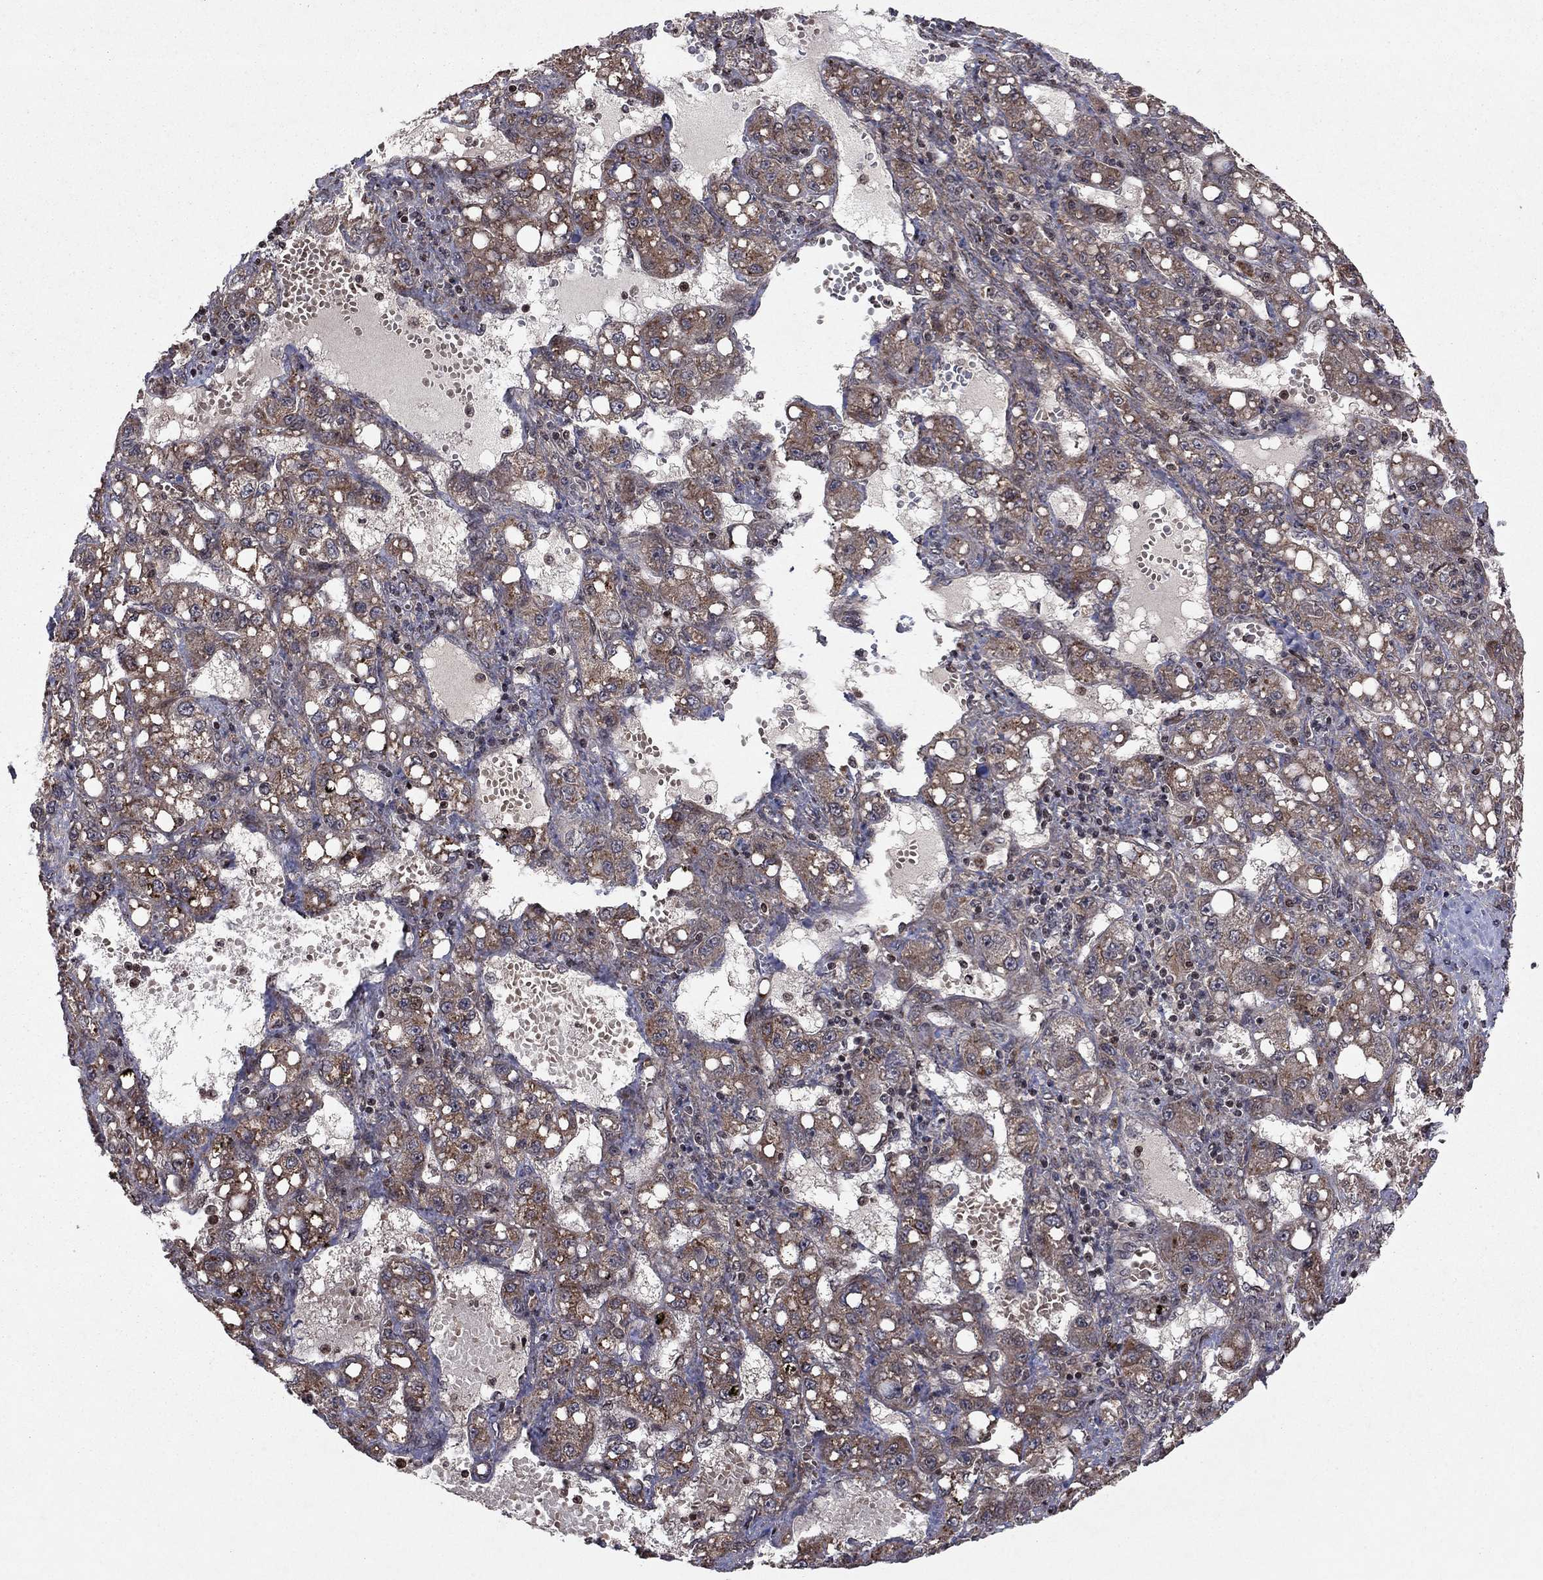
{"staining": {"intensity": "moderate", "quantity": "25%-75%", "location": "cytoplasmic/membranous"}, "tissue": "liver cancer", "cell_type": "Tumor cells", "image_type": "cancer", "snomed": [{"axis": "morphology", "description": "Carcinoma, Hepatocellular, NOS"}, {"axis": "topography", "description": "Liver"}], "caption": "An immunohistochemistry micrograph of tumor tissue is shown. Protein staining in brown labels moderate cytoplasmic/membranous positivity in hepatocellular carcinoma (liver) within tumor cells.", "gene": "SORBS1", "patient": {"sex": "female", "age": 65}}